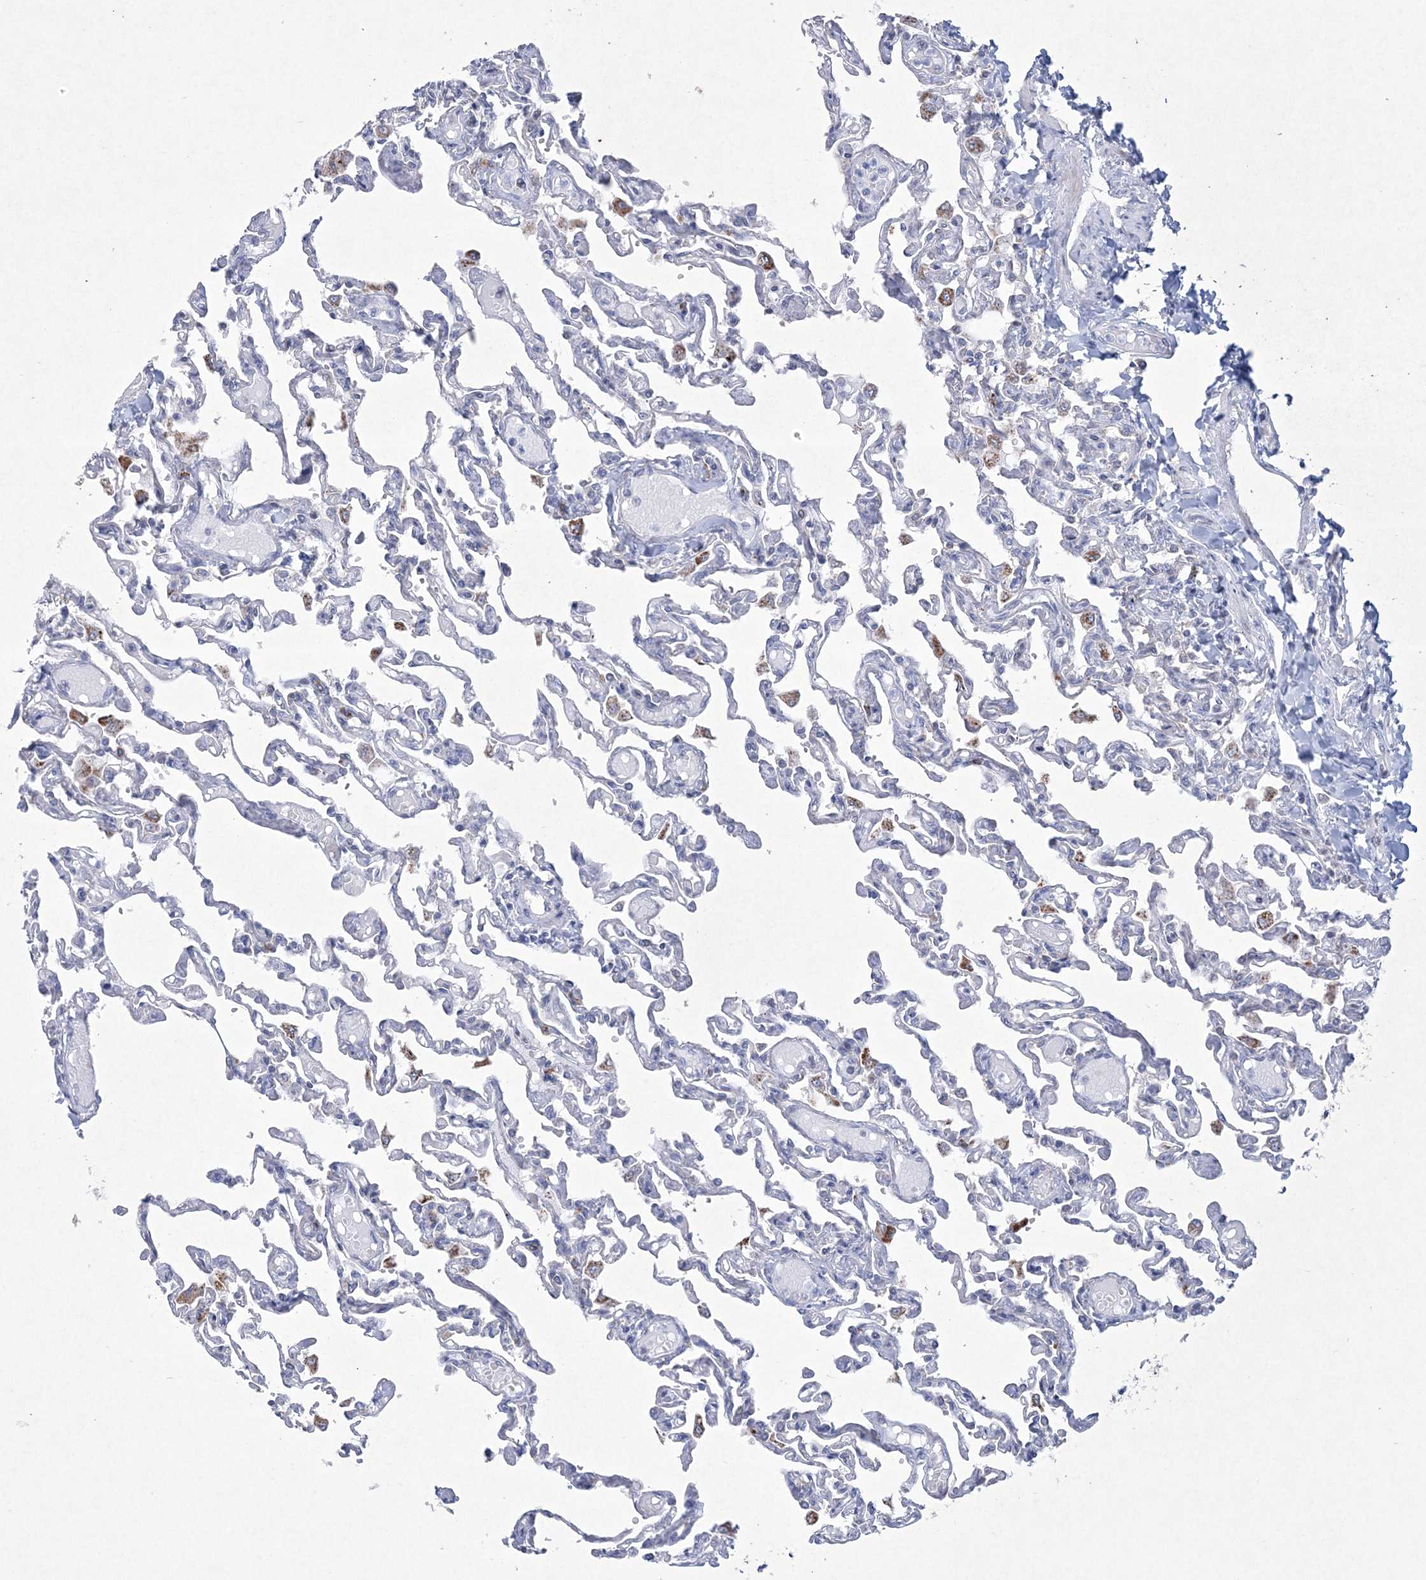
{"staining": {"intensity": "moderate", "quantity": "<25%", "location": "cytoplasmic/membranous"}, "tissue": "lung", "cell_type": "Alveolar cells", "image_type": "normal", "snomed": [{"axis": "morphology", "description": "Normal tissue, NOS"}, {"axis": "topography", "description": "Lung"}], "caption": "Approximately <25% of alveolar cells in benign human lung exhibit moderate cytoplasmic/membranous protein staining as visualized by brown immunohistochemical staining.", "gene": "CES4A", "patient": {"sex": "male", "age": 21}}